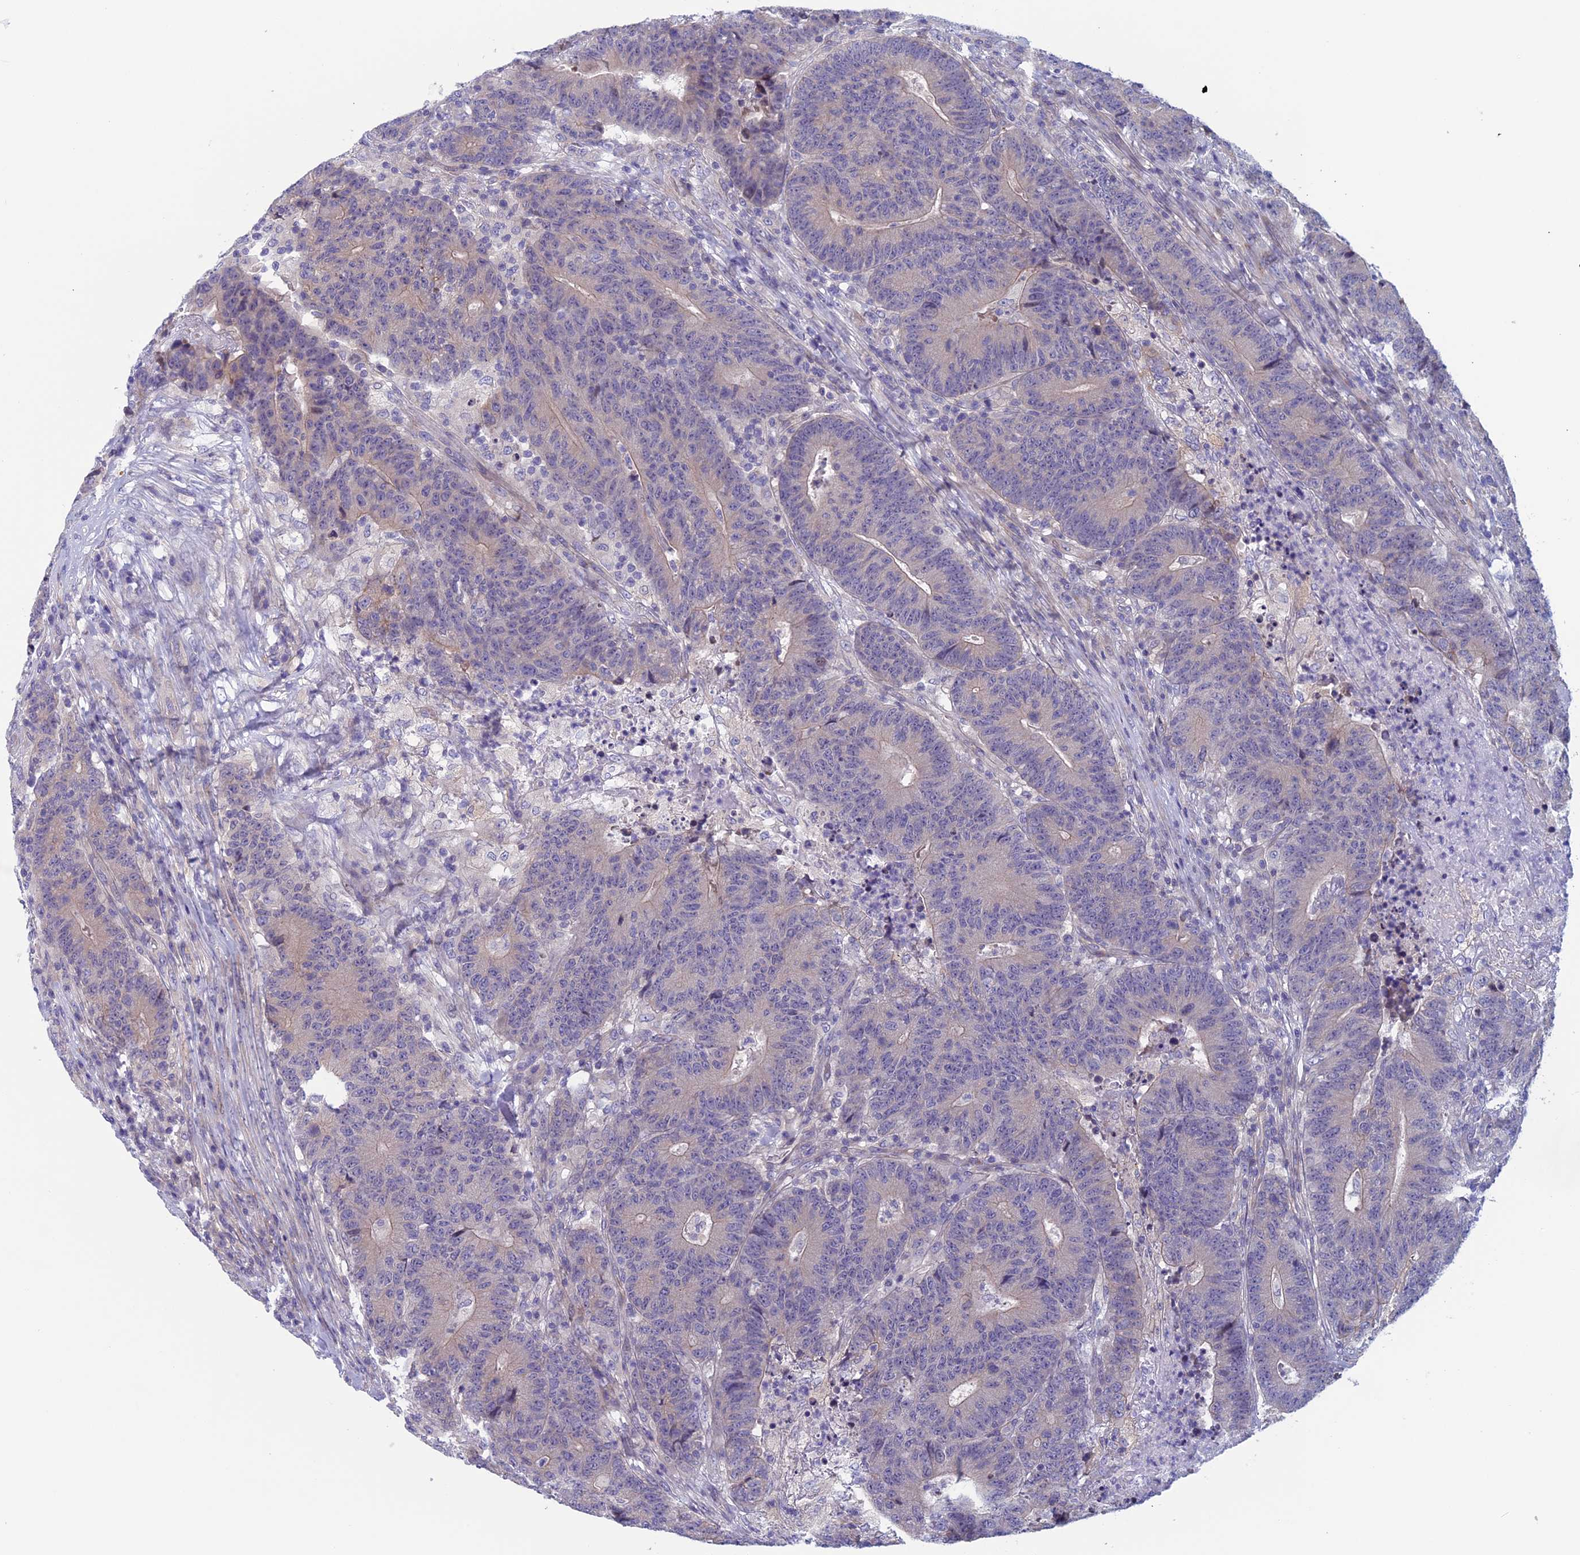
{"staining": {"intensity": "negative", "quantity": "none", "location": "none"}, "tissue": "colorectal cancer", "cell_type": "Tumor cells", "image_type": "cancer", "snomed": [{"axis": "morphology", "description": "Adenocarcinoma, NOS"}, {"axis": "topography", "description": "Colon"}], "caption": "Tumor cells show no significant protein staining in colorectal cancer (adenocarcinoma). Nuclei are stained in blue.", "gene": "CNOT6L", "patient": {"sex": "female", "age": 75}}